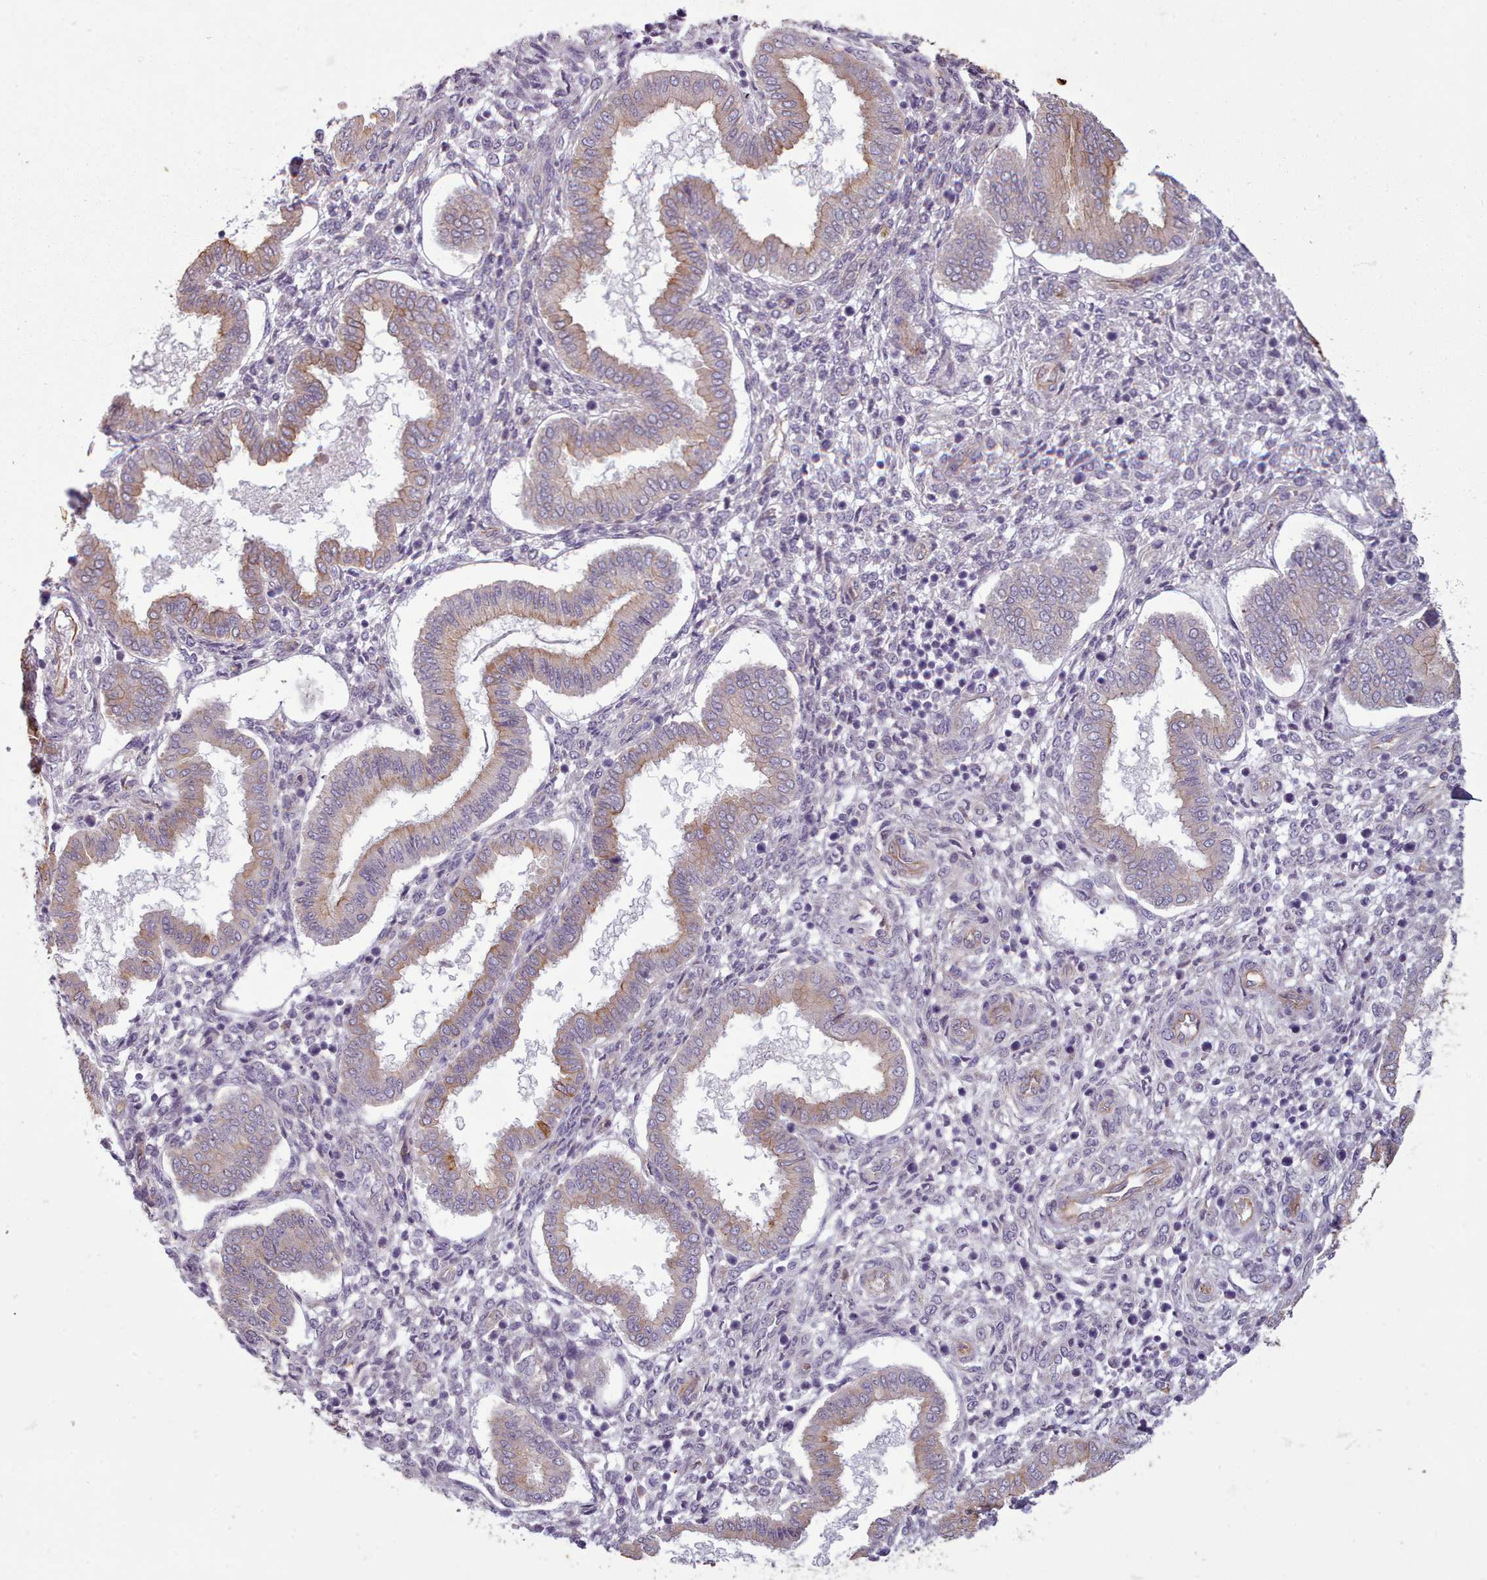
{"staining": {"intensity": "negative", "quantity": "none", "location": "none"}, "tissue": "endometrium", "cell_type": "Cells in endometrial stroma", "image_type": "normal", "snomed": [{"axis": "morphology", "description": "Normal tissue, NOS"}, {"axis": "topography", "description": "Endometrium"}], "caption": "IHC image of unremarkable endometrium: human endometrium stained with DAB shows no significant protein expression in cells in endometrial stroma. Nuclei are stained in blue.", "gene": "PLD4", "patient": {"sex": "female", "age": 24}}